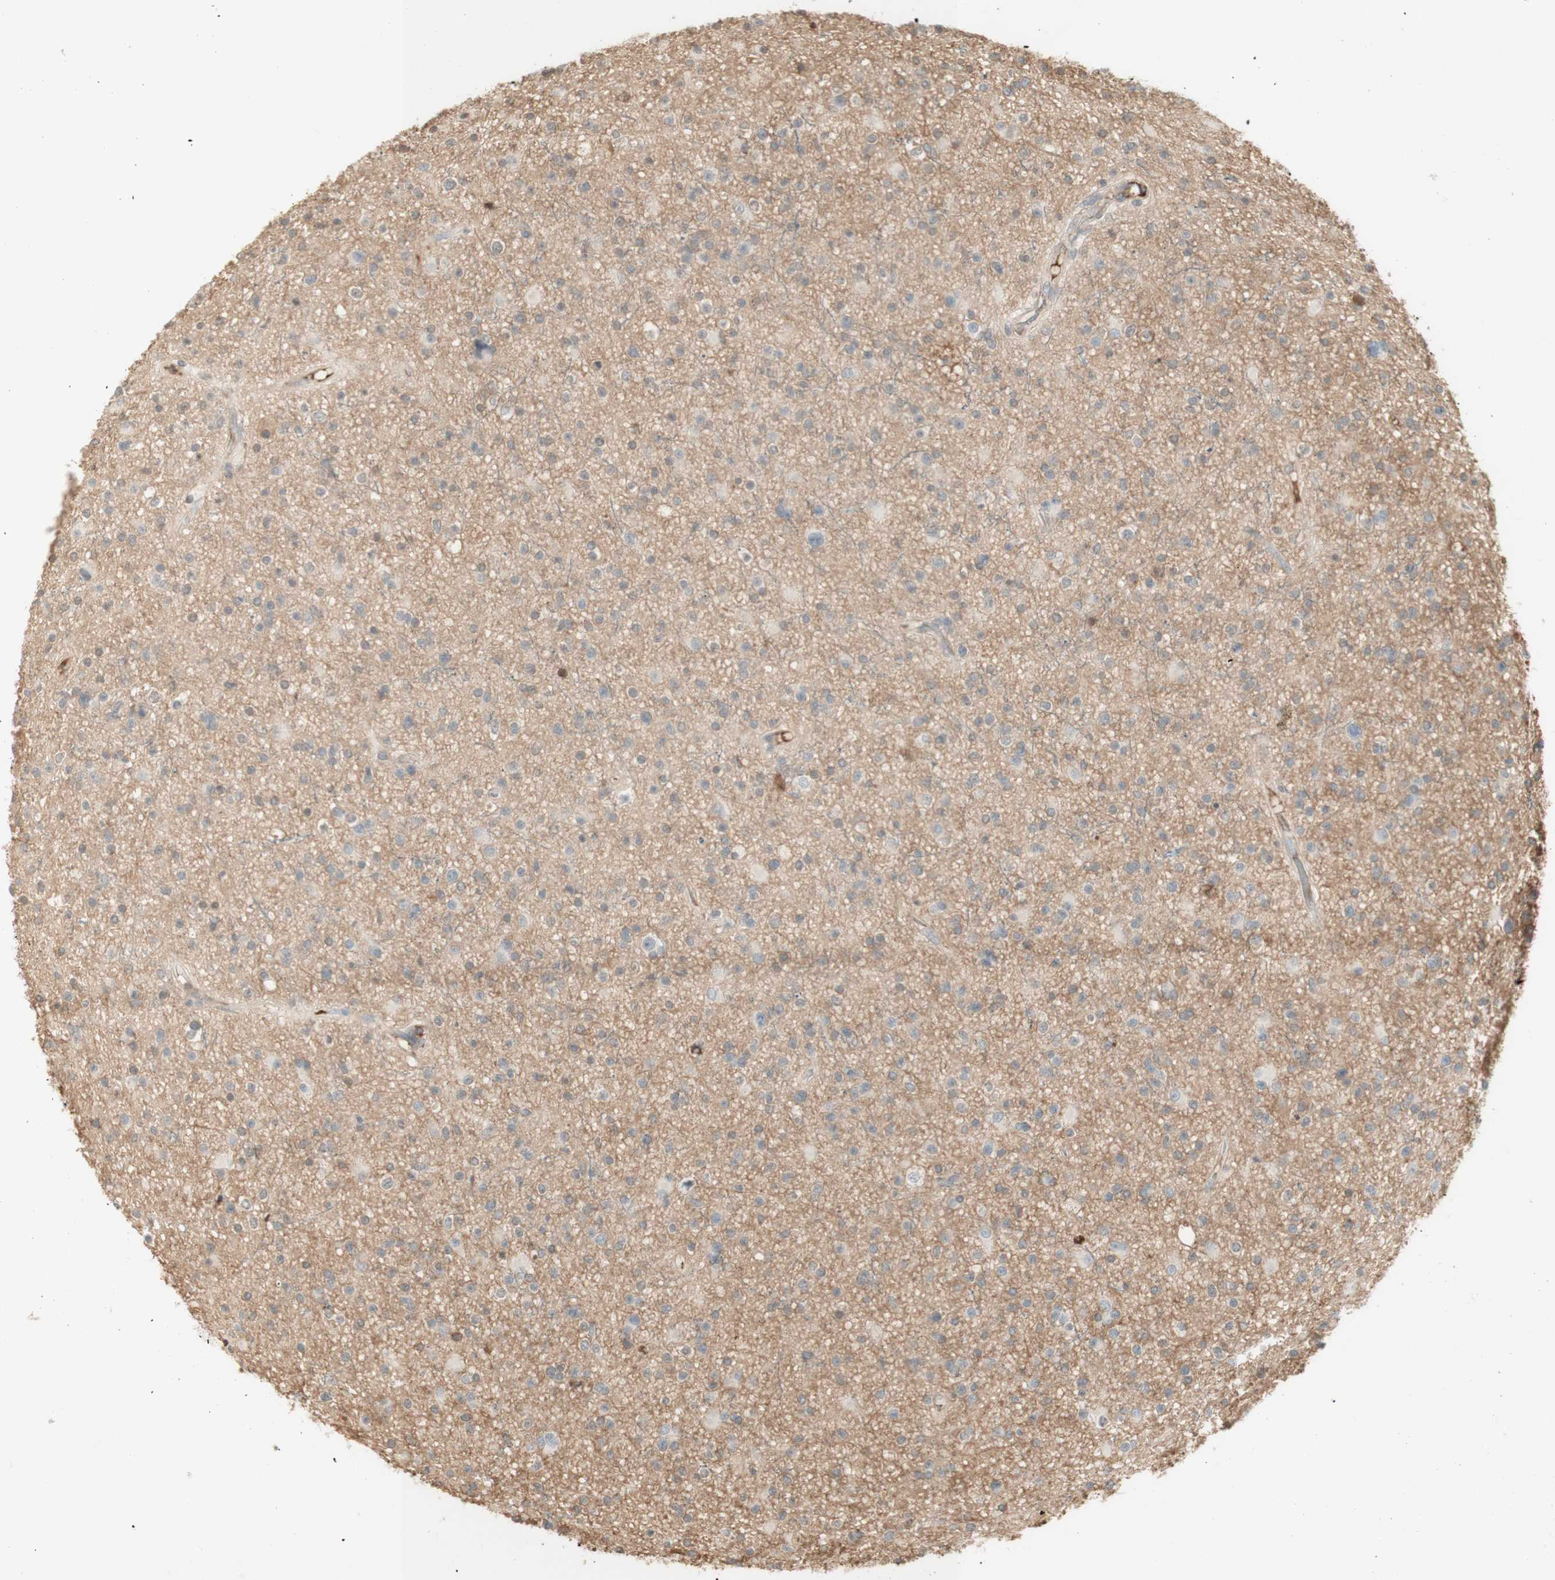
{"staining": {"intensity": "weak", "quantity": "25%-75%", "location": "cytoplasmic/membranous"}, "tissue": "glioma", "cell_type": "Tumor cells", "image_type": "cancer", "snomed": [{"axis": "morphology", "description": "Glioma, malignant, High grade"}, {"axis": "topography", "description": "Brain"}], "caption": "Protein positivity by immunohistochemistry (IHC) demonstrates weak cytoplasmic/membranous staining in about 25%-75% of tumor cells in glioma.", "gene": "NID1", "patient": {"sex": "male", "age": 33}}